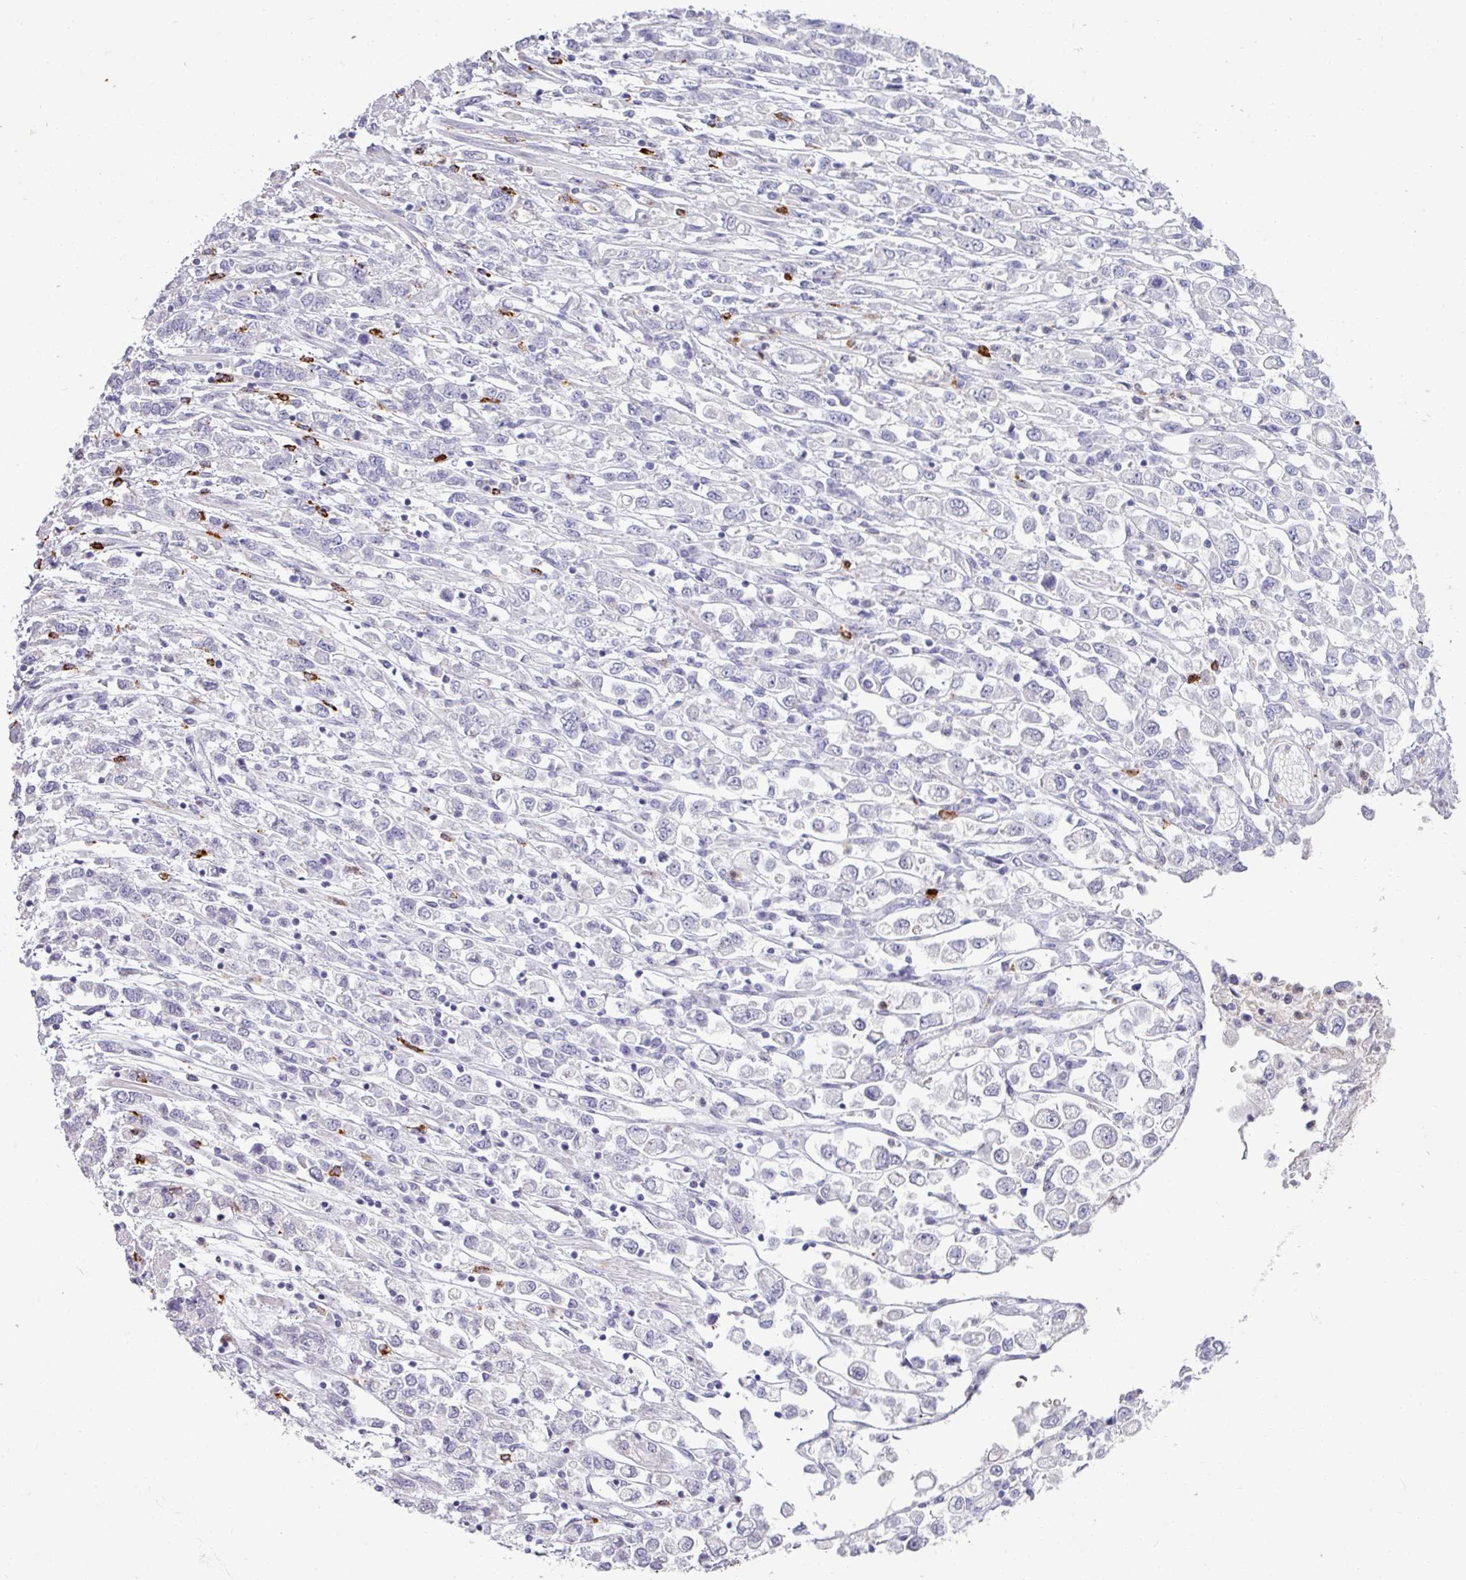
{"staining": {"intensity": "negative", "quantity": "none", "location": "none"}, "tissue": "stomach cancer", "cell_type": "Tumor cells", "image_type": "cancer", "snomed": [{"axis": "morphology", "description": "Adenocarcinoma, NOS"}, {"axis": "topography", "description": "Stomach"}], "caption": "There is no significant positivity in tumor cells of stomach adenocarcinoma. (DAB (3,3'-diaminobenzidine) IHC with hematoxylin counter stain).", "gene": "TRIM39", "patient": {"sex": "female", "age": 76}}